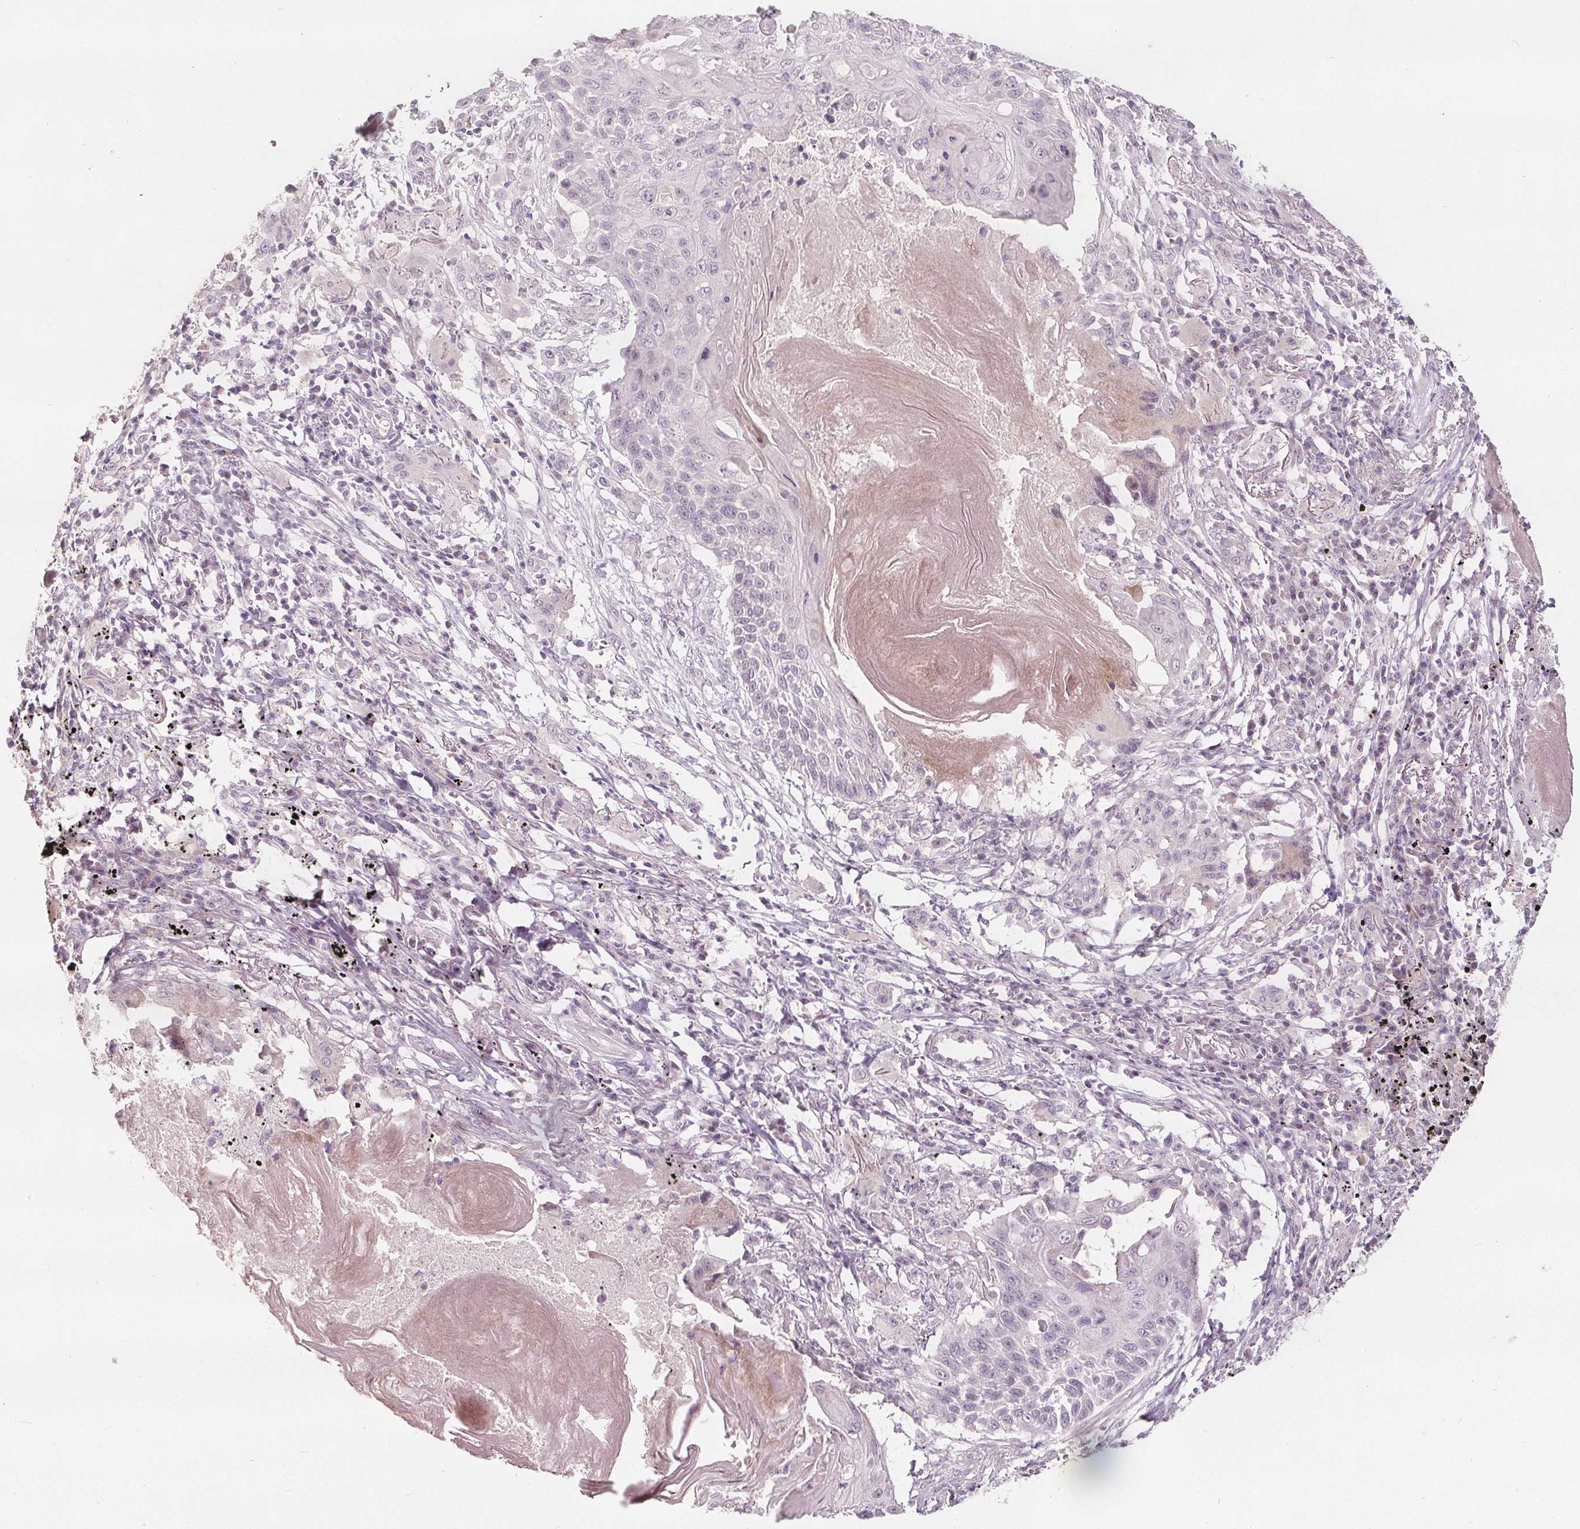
{"staining": {"intensity": "negative", "quantity": "none", "location": "none"}, "tissue": "lung cancer", "cell_type": "Tumor cells", "image_type": "cancer", "snomed": [{"axis": "morphology", "description": "Squamous cell carcinoma, NOS"}, {"axis": "topography", "description": "Lung"}], "caption": "Squamous cell carcinoma (lung) was stained to show a protein in brown. There is no significant staining in tumor cells.", "gene": "PTPRT", "patient": {"sex": "male", "age": 78}}